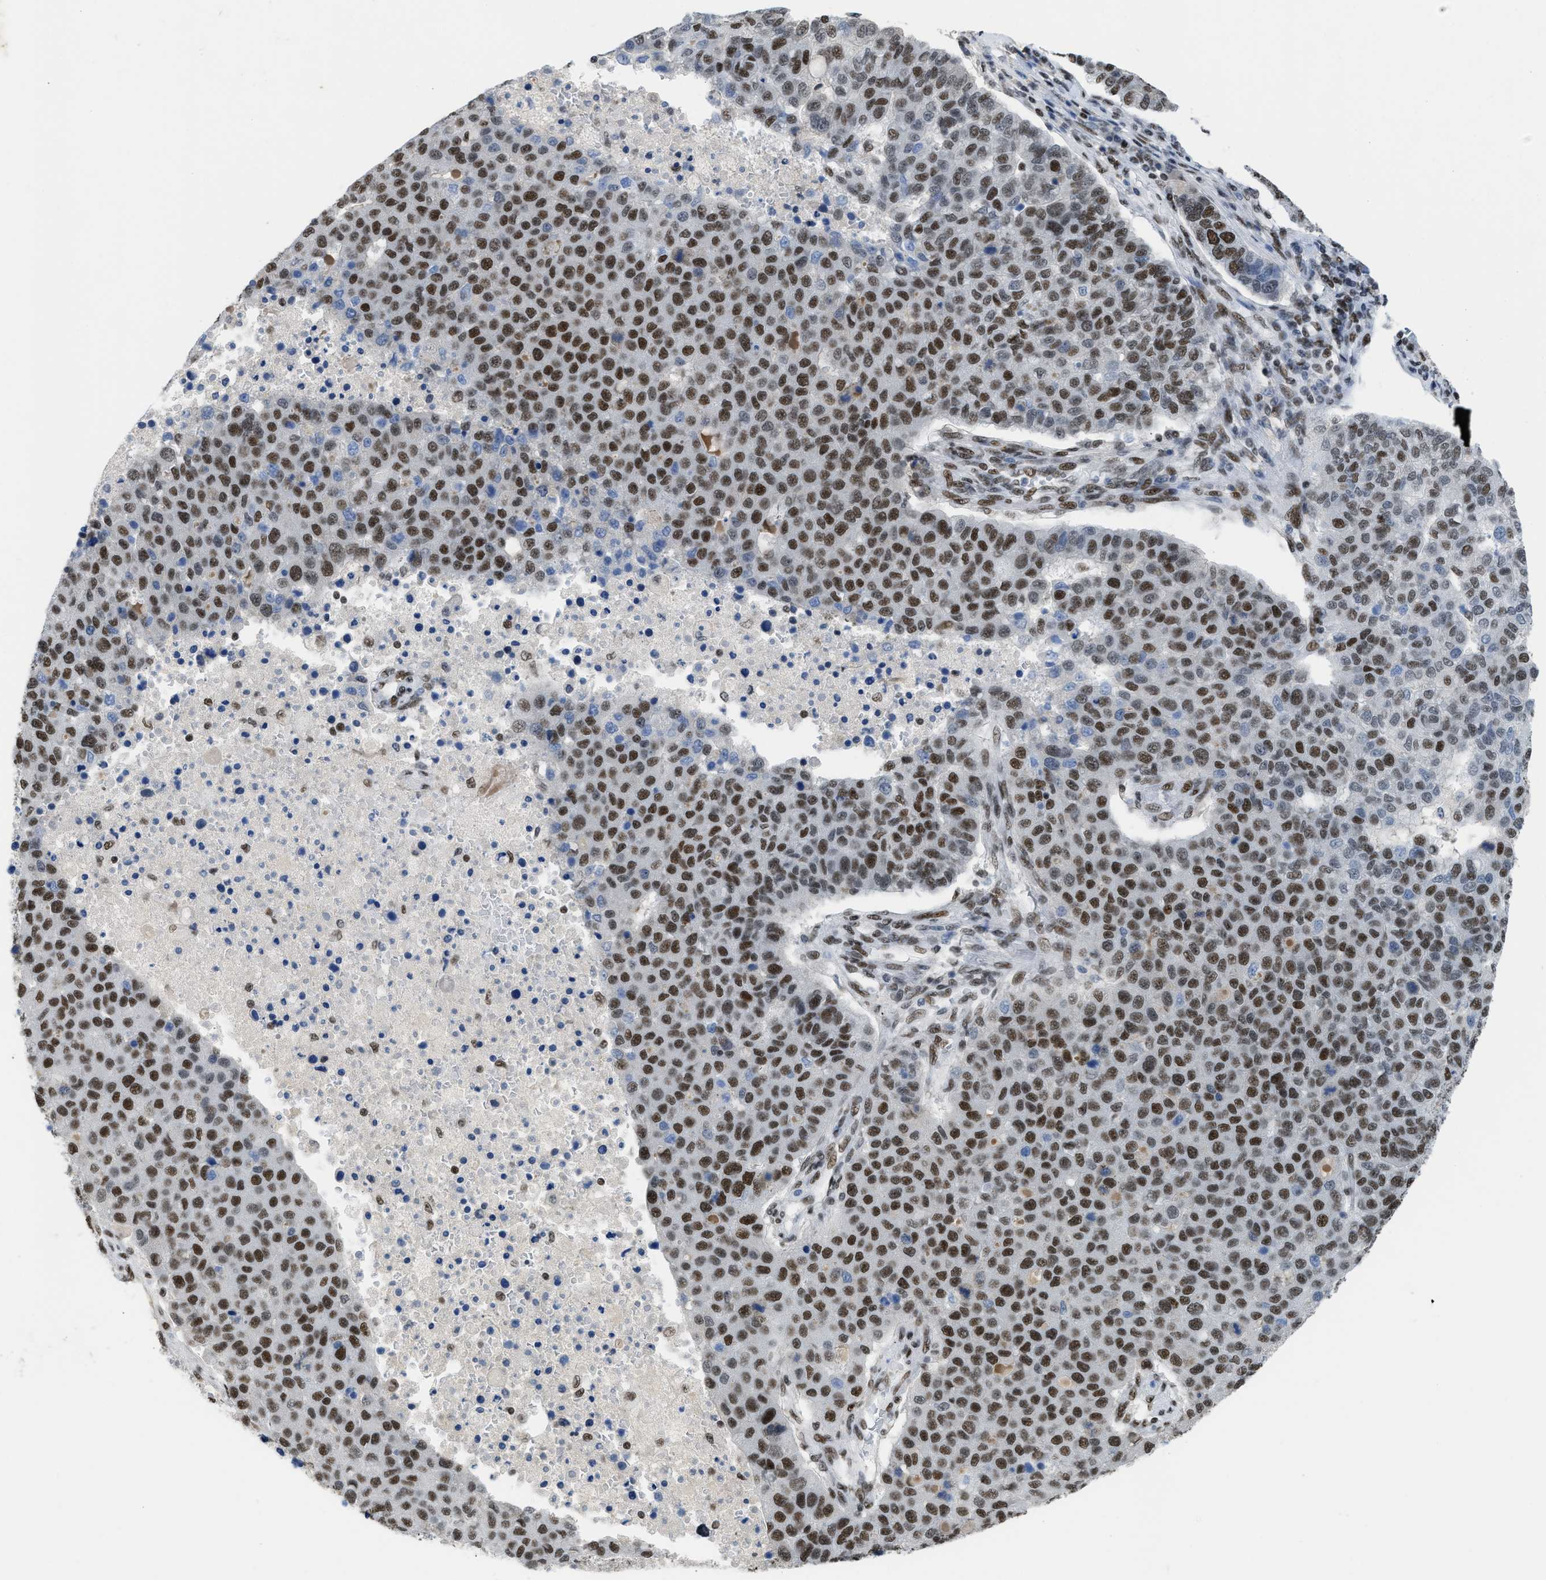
{"staining": {"intensity": "strong", "quantity": ">75%", "location": "nuclear"}, "tissue": "pancreatic cancer", "cell_type": "Tumor cells", "image_type": "cancer", "snomed": [{"axis": "morphology", "description": "Adenocarcinoma, NOS"}, {"axis": "topography", "description": "Pancreas"}], "caption": "Protein expression analysis of human pancreatic cancer reveals strong nuclear positivity in approximately >75% of tumor cells.", "gene": "SCAF4", "patient": {"sex": "female", "age": 61}}